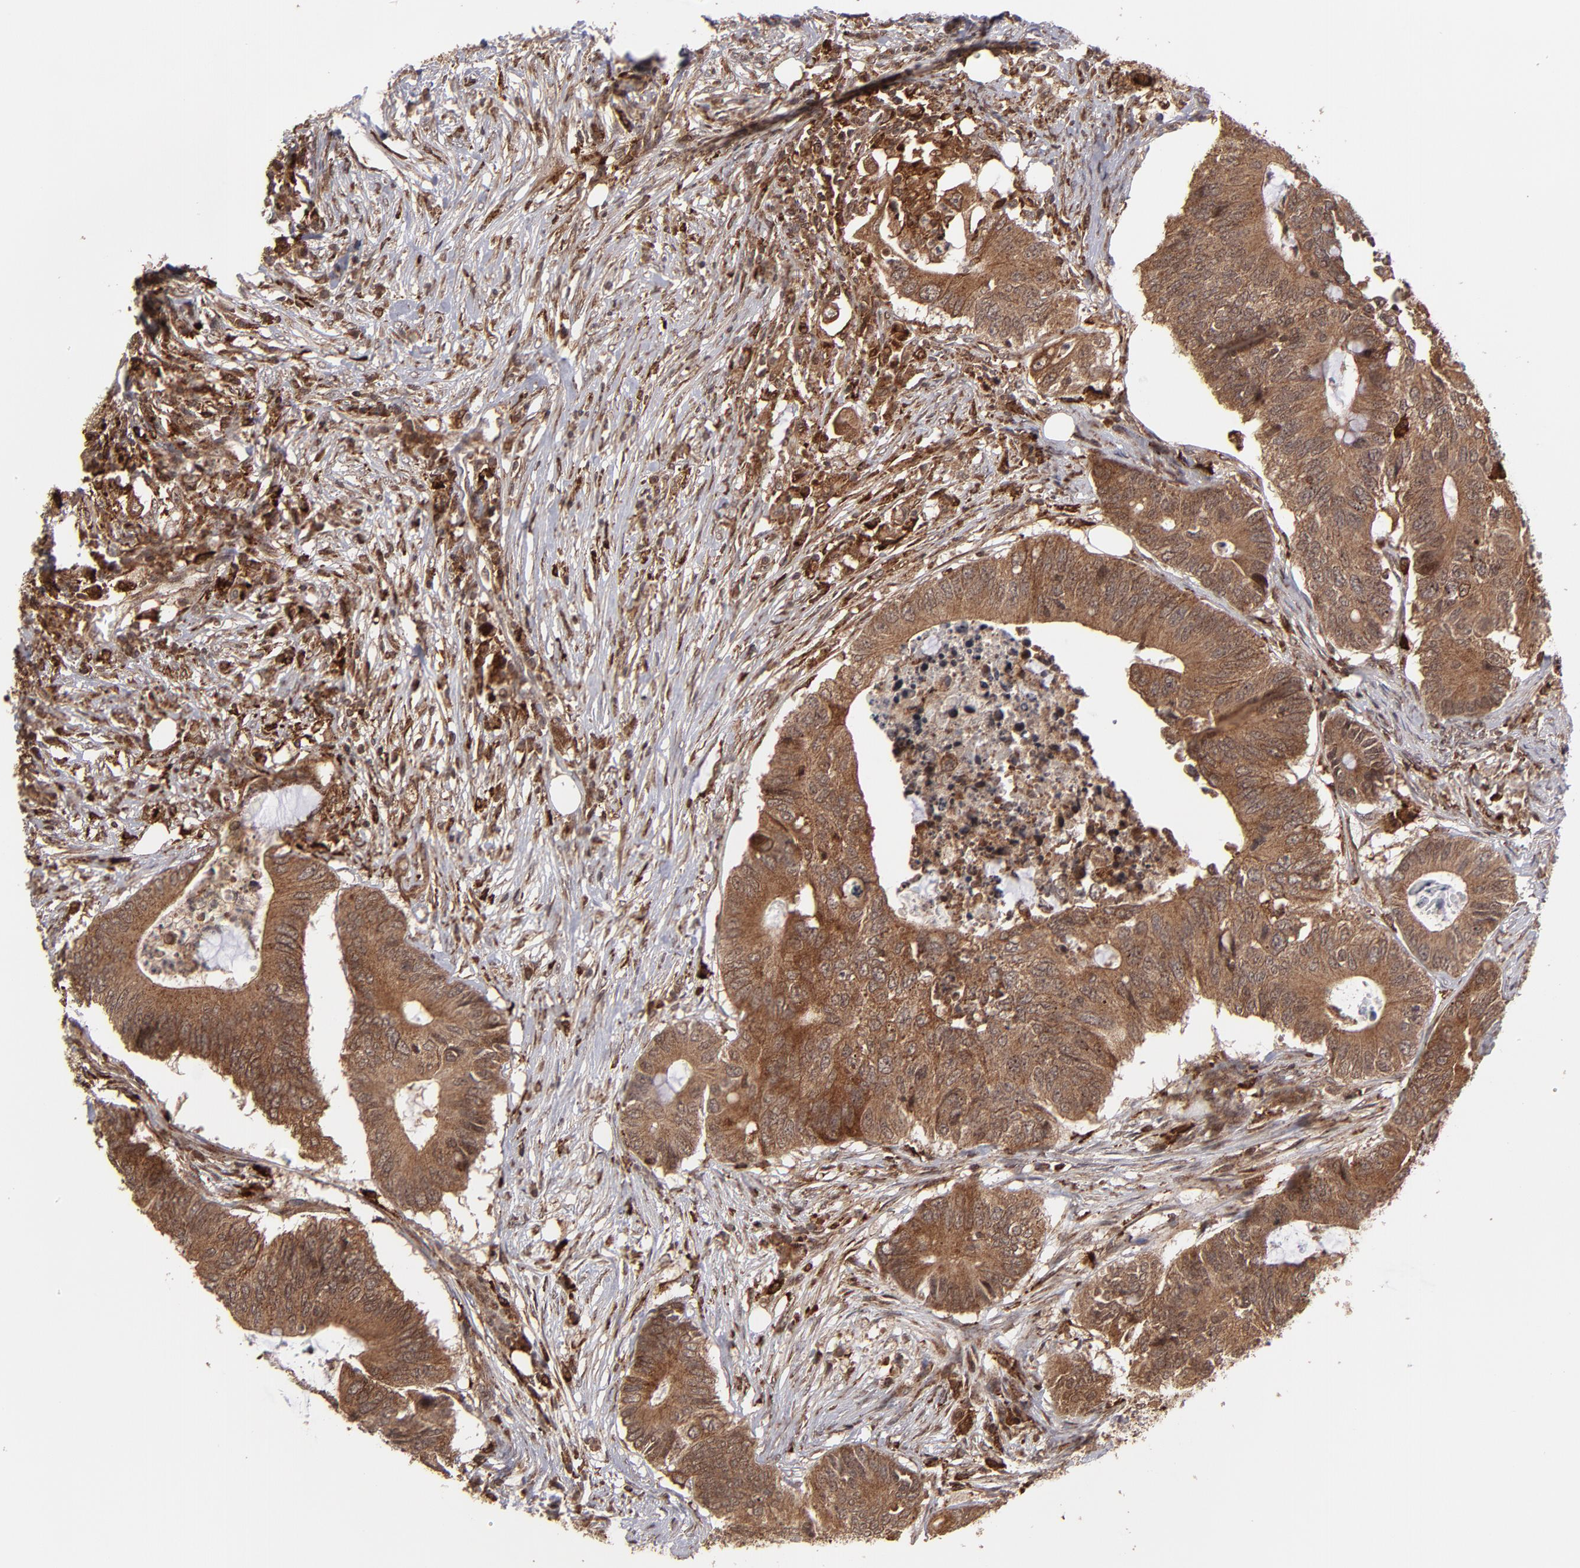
{"staining": {"intensity": "strong", "quantity": ">75%", "location": "cytoplasmic/membranous,nuclear"}, "tissue": "colorectal cancer", "cell_type": "Tumor cells", "image_type": "cancer", "snomed": [{"axis": "morphology", "description": "Adenocarcinoma, NOS"}, {"axis": "topography", "description": "Colon"}], "caption": "Approximately >75% of tumor cells in colorectal adenocarcinoma display strong cytoplasmic/membranous and nuclear protein positivity as visualized by brown immunohistochemical staining.", "gene": "RGS6", "patient": {"sex": "male", "age": 71}}